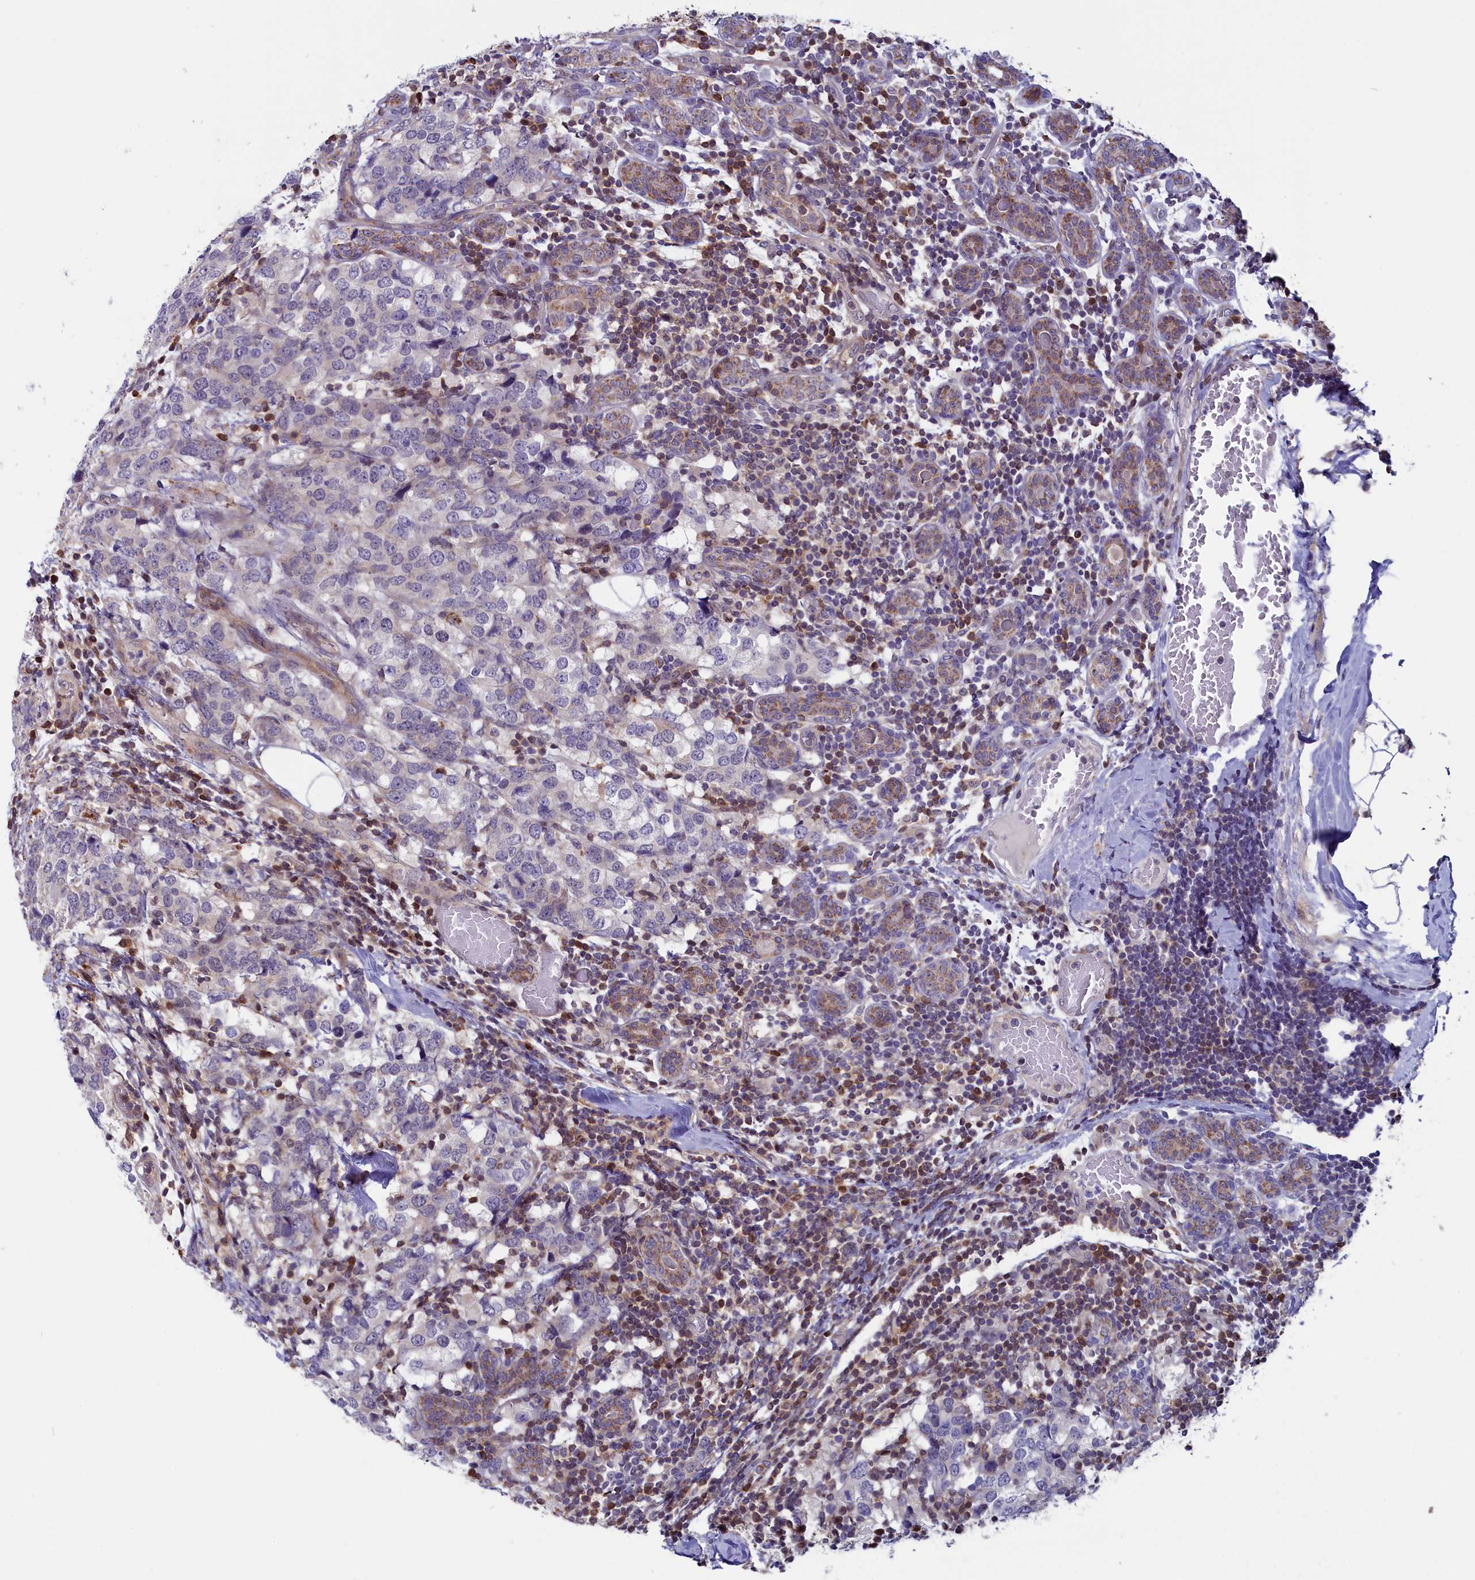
{"staining": {"intensity": "weak", "quantity": "<25%", "location": "cytoplasmic/membranous"}, "tissue": "breast cancer", "cell_type": "Tumor cells", "image_type": "cancer", "snomed": [{"axis": "morphology", "description": "Lobular carcinoma"}, {"axis": "topography", "description": "Breast"}], "caption": "Tumor cells show no significant protein expression in lobular carcinoma (breast). Brightfield microscopy of immunohistochemistry stained with DAB (brown) and hematoxylin (blue), captured at high magnification.", "gene": "CIAPIN1", "patient": {"sex": "female", "age": 59}}